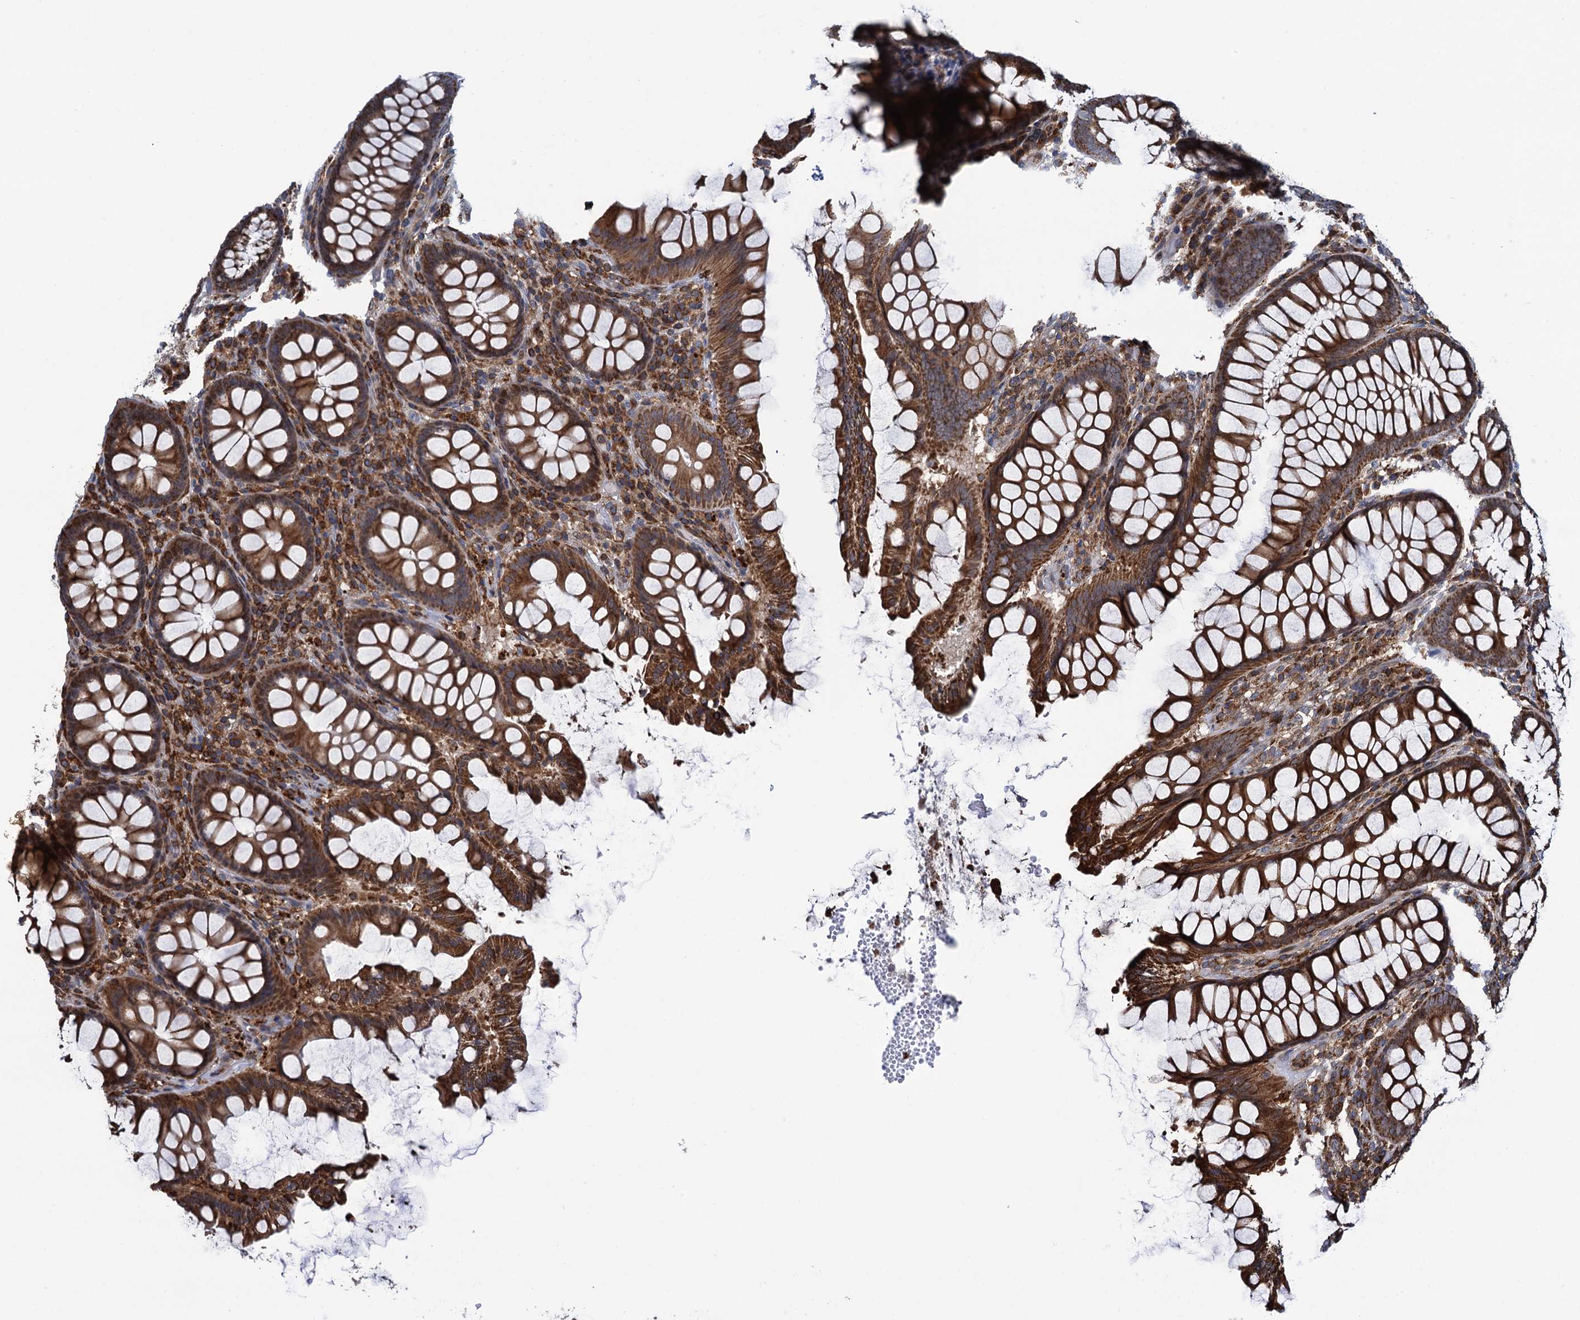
{"staining": {"intensity": "weak", "quantity": "25%-75%", "location": "cytoplasmic/membranous"}, "tissue": "colon", "cell_type": "Endothelial cells", "image_type": "normal", "snomed": [{"axis": "morphology", "description": "Normal tissue, NOS"}, {"axis": "topography", "description": "Colon"}], "caption": "Immunohistochemistry histopathology image of normal human colon stained for a protein (brown), which displays low levels of weak cytoplasmic/membranous positivity in approximately 25%-75% of endothelial cells.", "gene": "CCDC102A", "patient": {"sex": "female", "age": 79}}